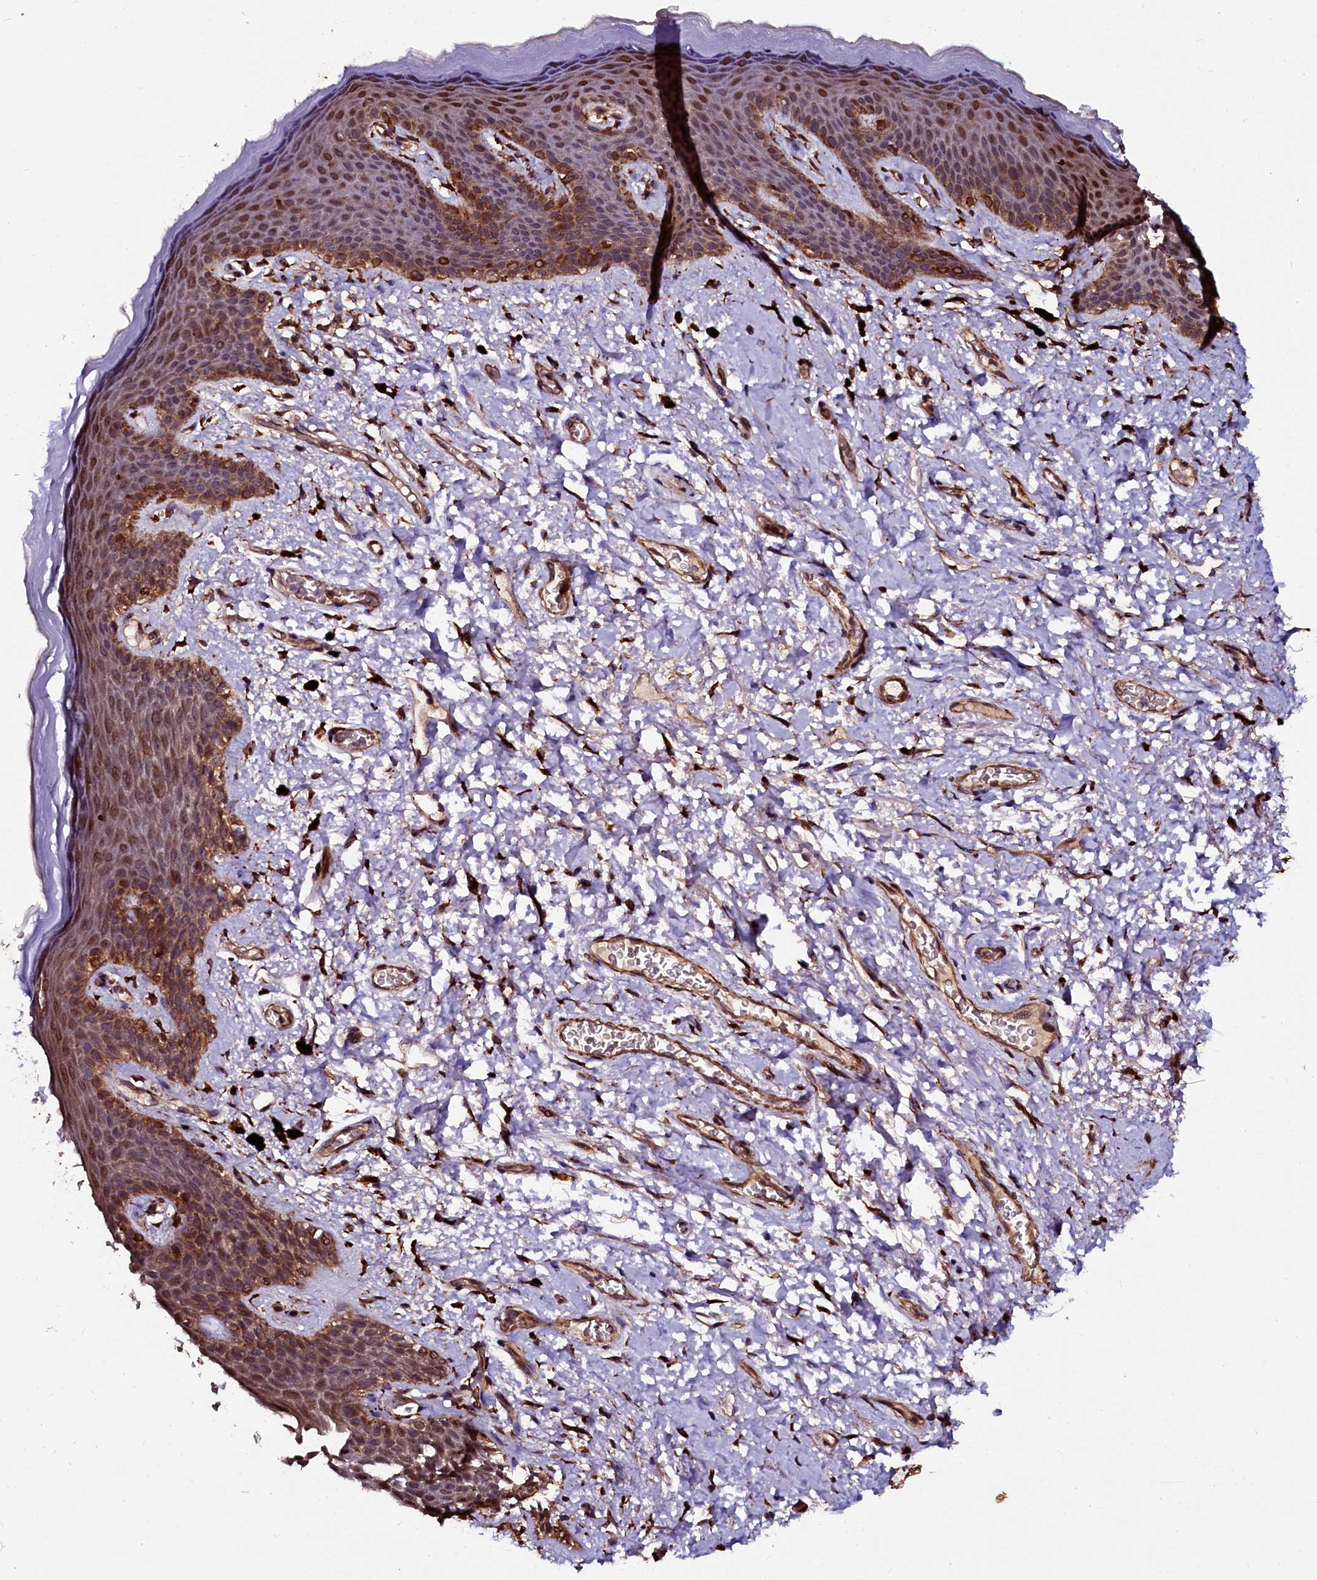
{"staining": {"intensity": "moderate", "quantity": ">75%", "location": "cytoplasmic/membranous,nuclear"}, "tissue": "skin", "cell_type": "Epidermal cells", "image_type": "normal", "snomed": [{"axis": "morphology", "description": "Normal tissue, NOS"}, {"axis": "topography", "description": "Anal"}], "caption": "About >75% of epidermal cells in unremarkable skin exhibit moderate cytoplasmic/membranous,nuclear protein staining as visualized by brown immunohistochemical staining.", "gene": "N4BP1", "patient": {"sex": "female", "age": 46}}